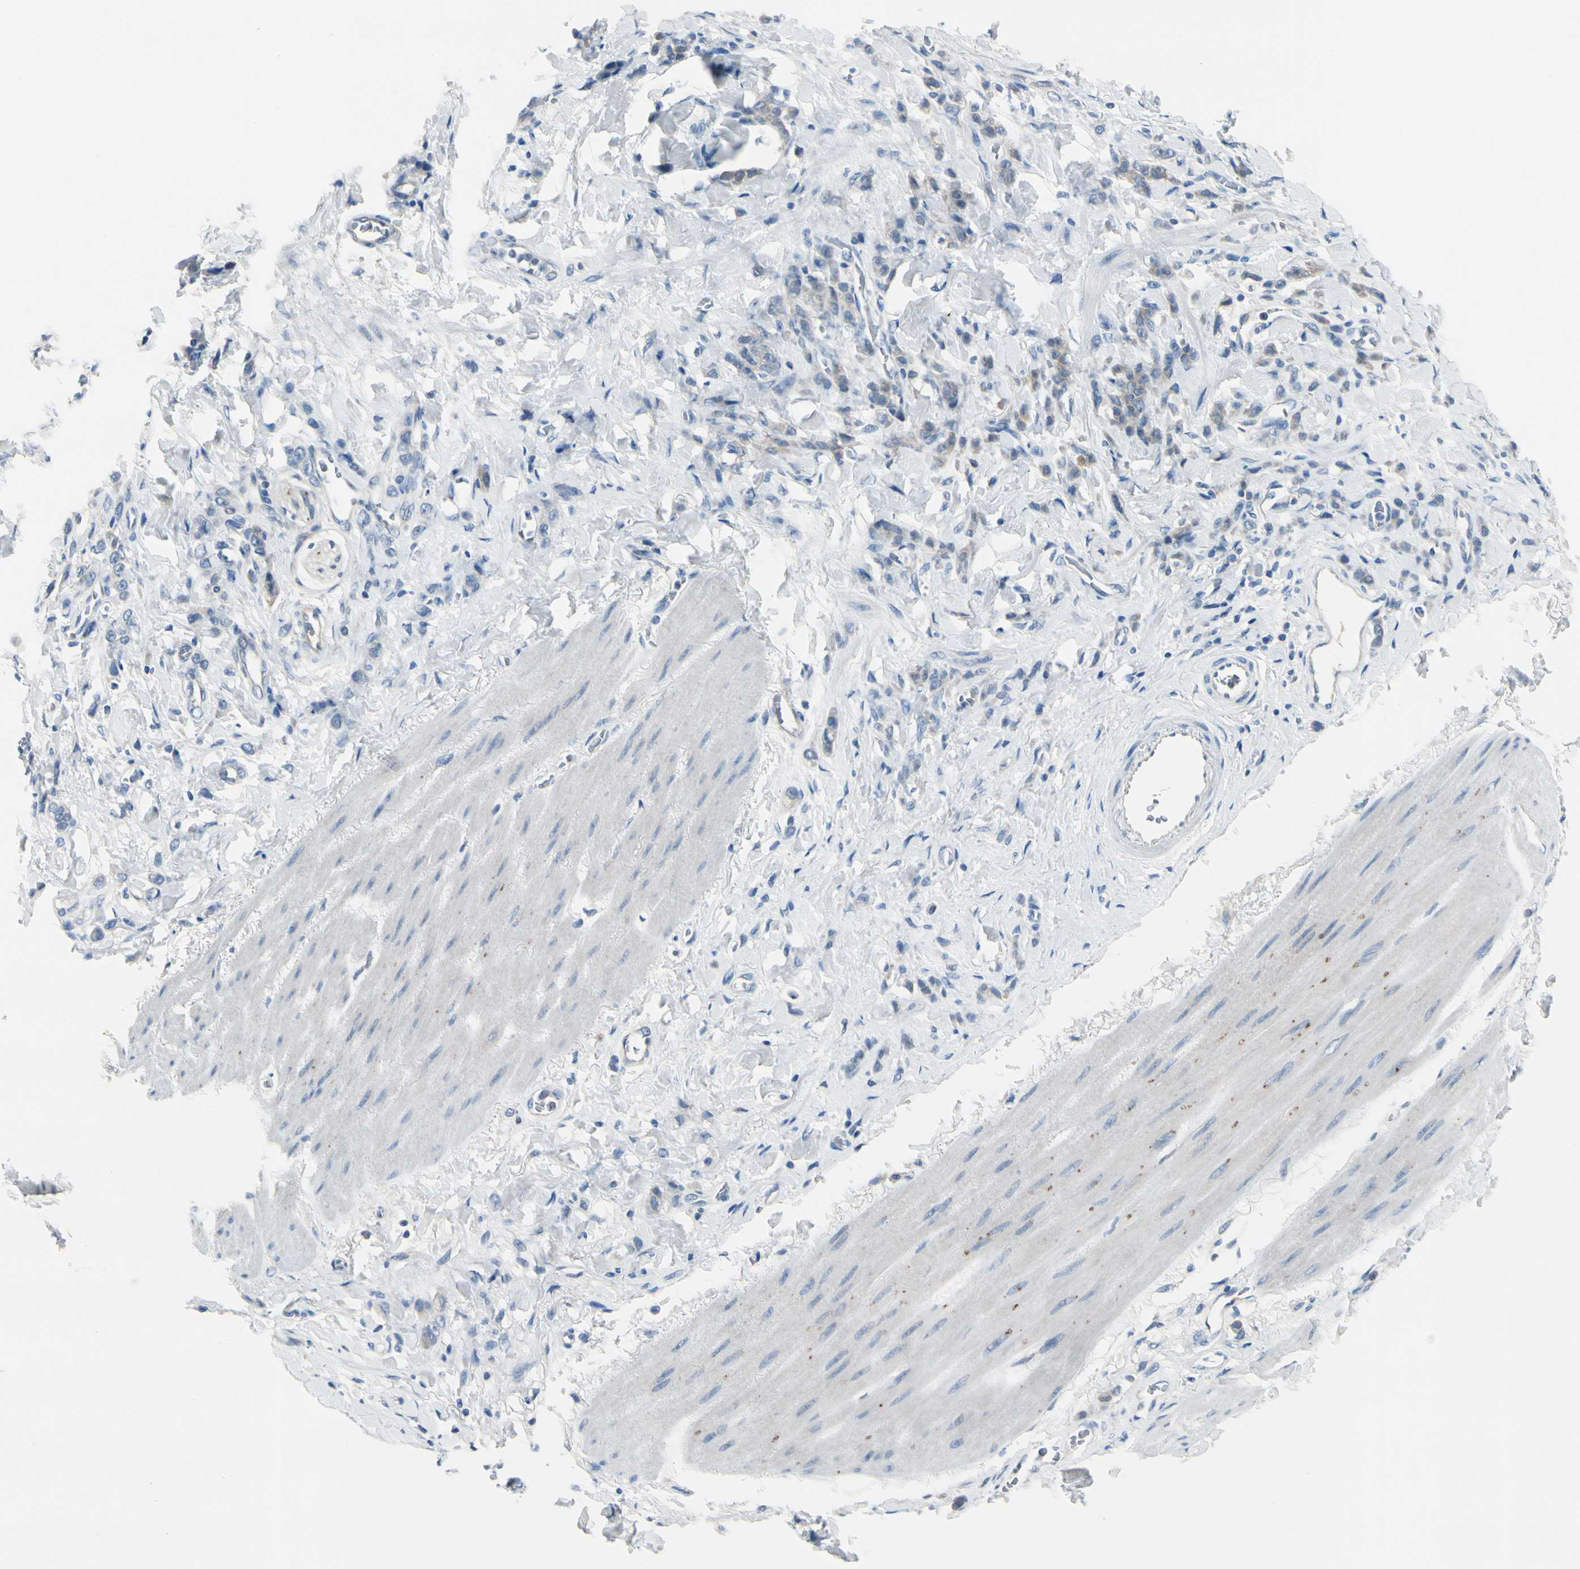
{"staining": {"intensity": "negative", "quantity": "none", "location": "none"}, "tissue": "stomach cancer", "cell_type": "Tumor cells", "image_type": "cancer", "snomed": [{"axis": "morphology", "description": "Adenocarcinoma, NOS"}, {"axis": "topography", "description": "Stomach"}], "caption": "Adenocarcinoma (stomach) stained for a protein using IHC demonstrates no expression tumor cells.", "gene": "PEBP1", "patient": {"sex": "male", "age": 82}}